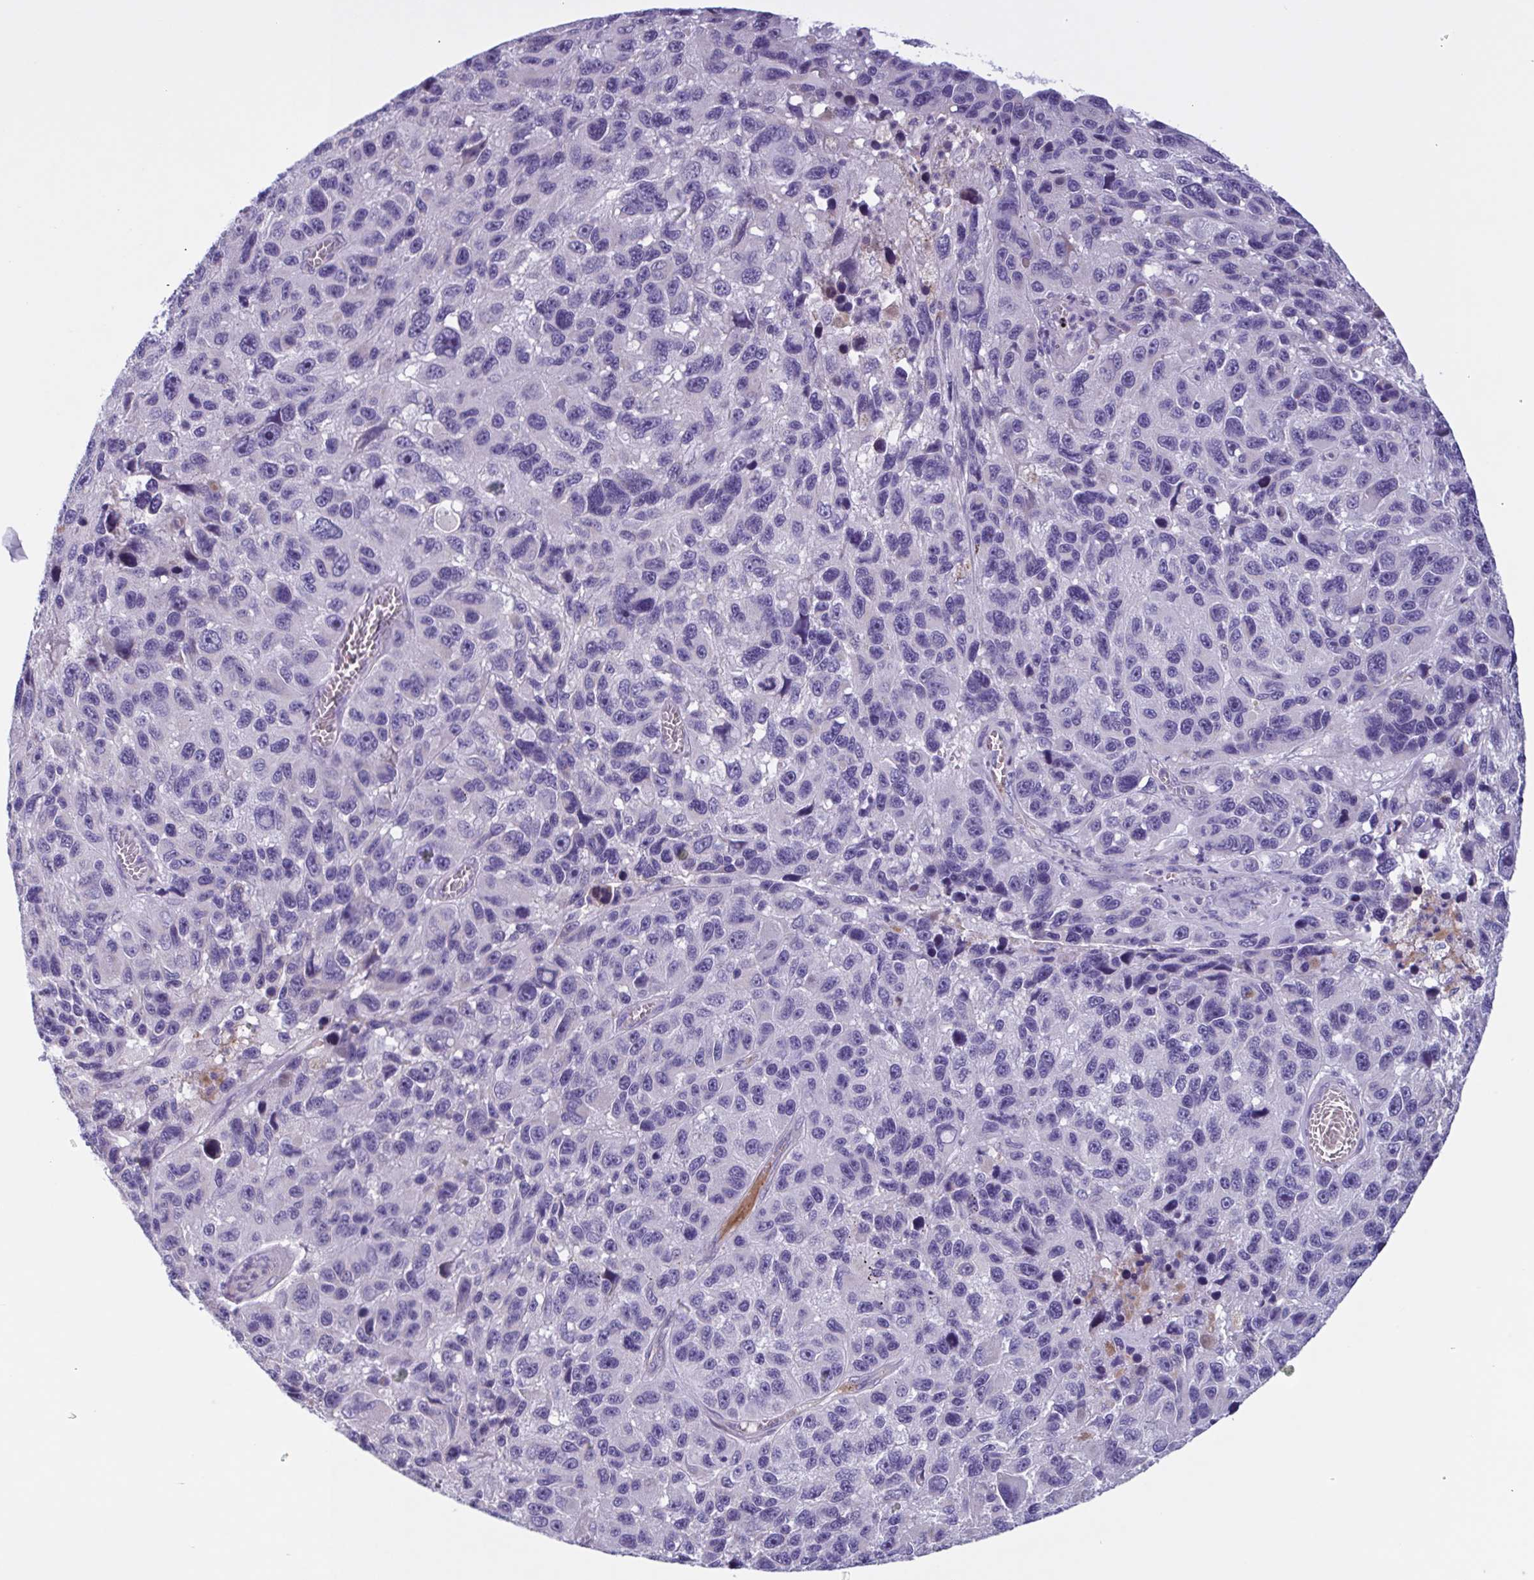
{"staining": {"intensity": "negative", "quantity": "none", "location": "none"}, "tissue": "melanoma", "cell_type": "Tumor cells", "image_type": "cancer", "snomed": [{"axis": "morphology", "description": "Malignant melanoma, NOS"}, {"axis": "topography", "description": "Skin"}], "caption": "Immunohistochemical staining of human malignant melanoma displays no significant staining in tumor cells.", "gene": "F13B", "patient": {"sex": "male", "age": 53}}